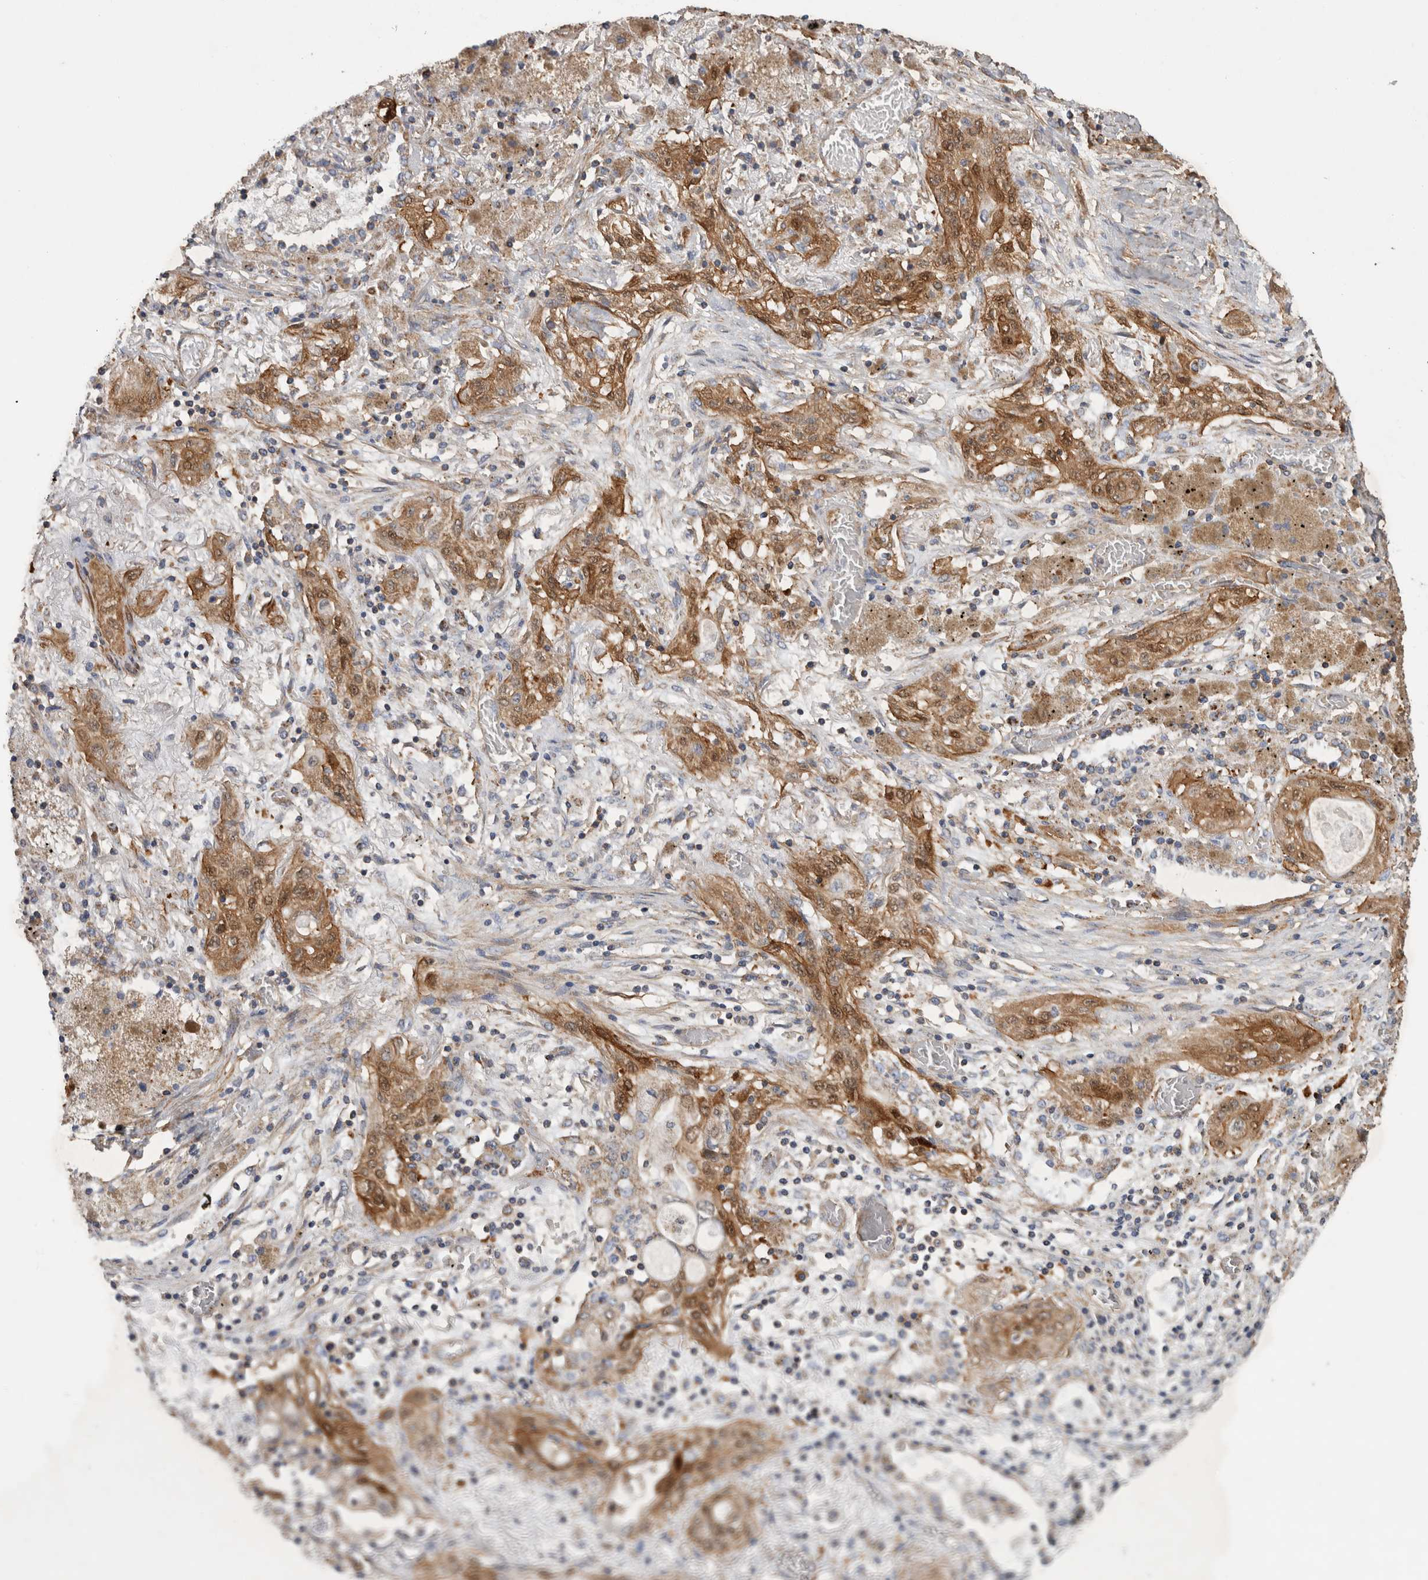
{"staining": {"intensity": "moderate", "quantity": ">75%", "location": "cytoplasmic/membranous,nuclear"}, "tissue": "lung cancer", "cell_type": "Tumor cells", "image_type": "cancer", "snomed": [{"axis": "morphology", "description": "Squamous cell carcinoma, NOS"}, {"axis": "topography", "description": "Lung"}], "caption": "IHC micrograph of neoplastic tissue: squamous cell carcinoma (lung) stained using immunohistochemistry displays medium levels of moderate protein expression localized specifically in the cytoplasmic/membranous and nuclear of tumor cells, appearing as a cytoplasmic/membranous and nuclear brown color.", "gene": "SFXN2", "patient": {"sex": "female", "age": 47}}